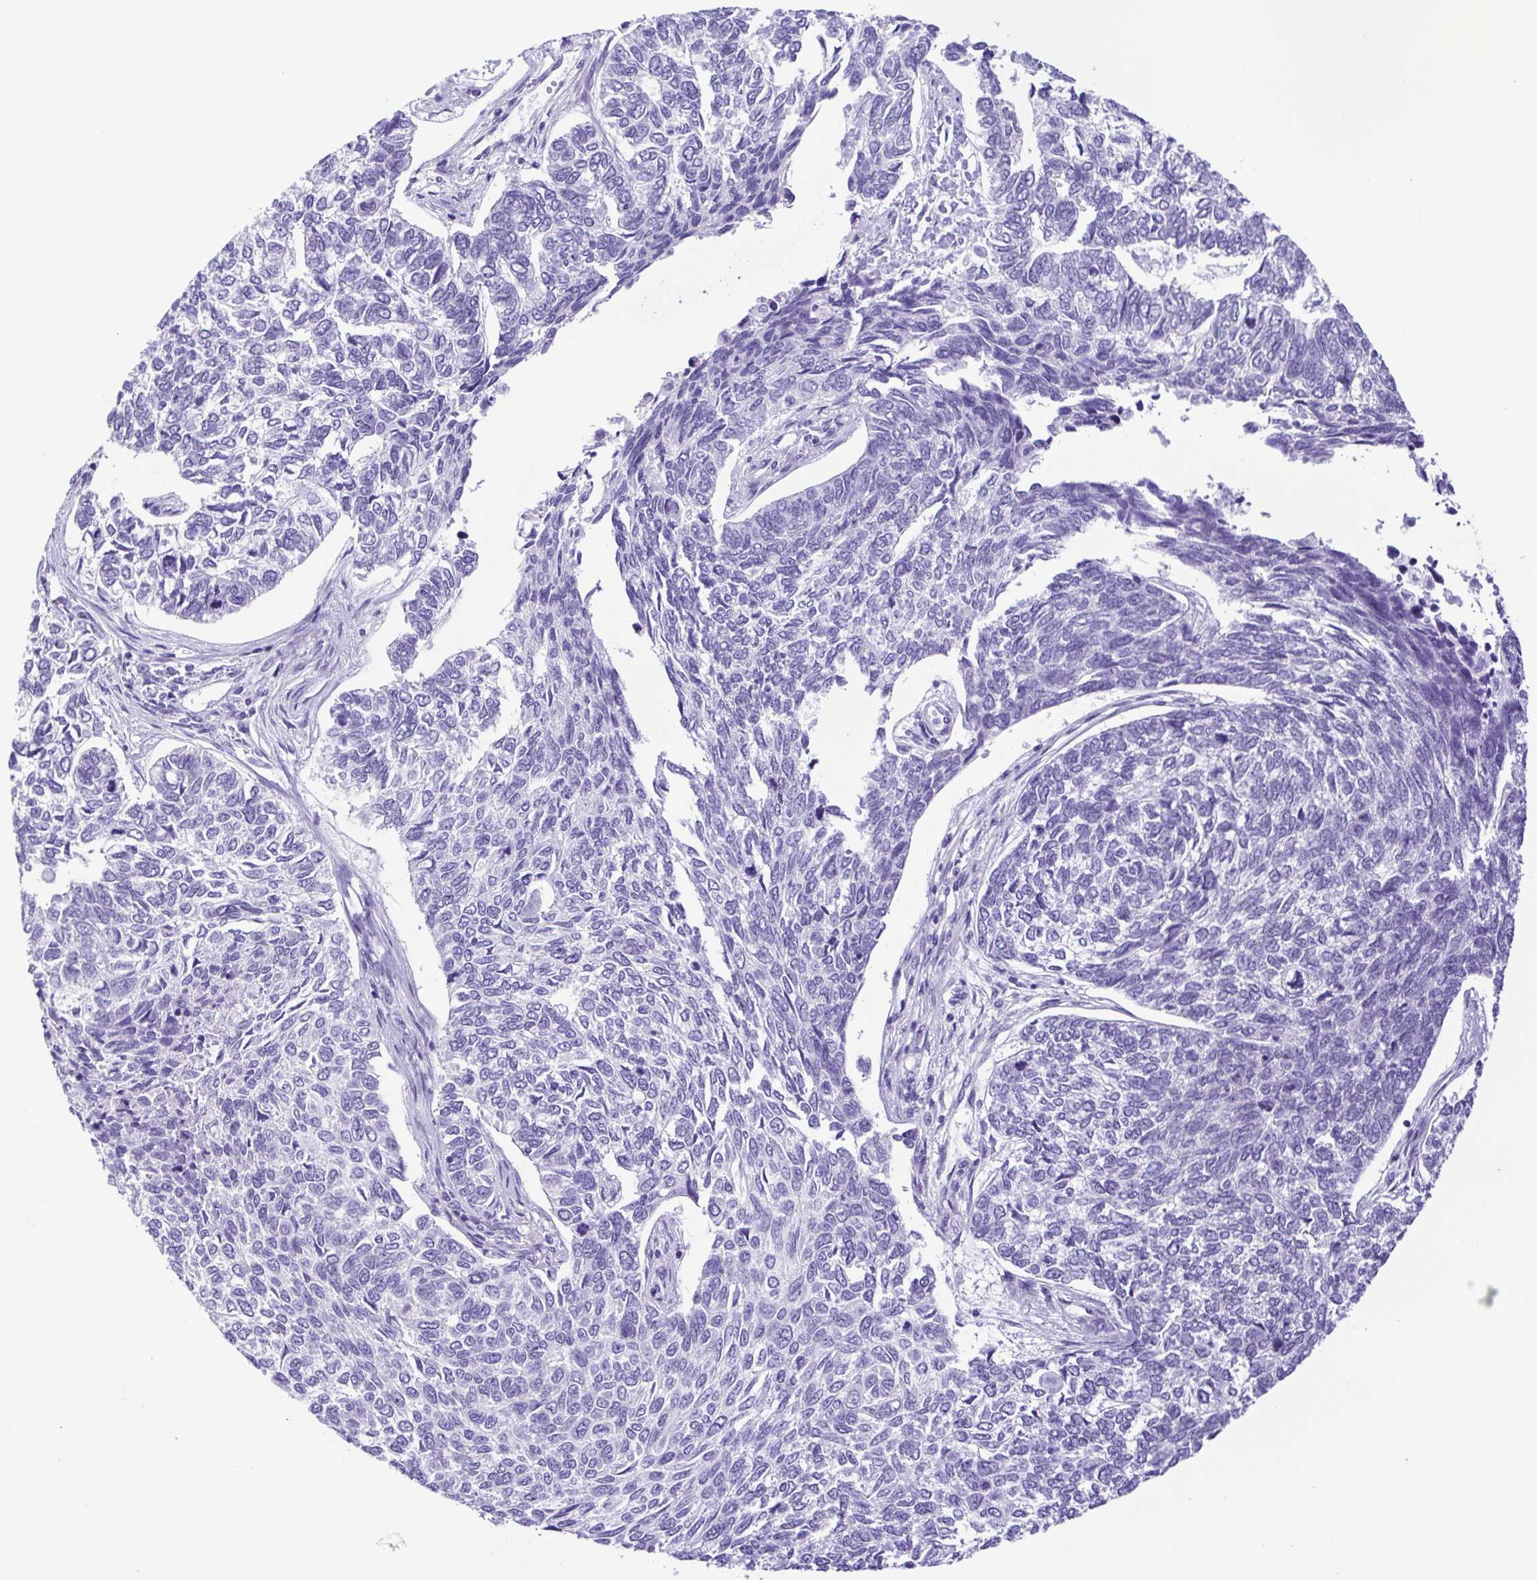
{"staining": {"intensity": "negative", "quantity": "none", "location": "none"}, "tissue": "skin cancer", "cell_type": "Tumor cells", "image_type": "cancer", "snomed": [{"axis": "morphology", "description": "Basal cell carcinoma"}, {"axis": "topography", "description": "Skin"}], "caption": "DAB immunohistochemical staining of skin cancer displays no significant positivity in tumor cells.", "gene": "PAK3", "patient": {"sex": "female", "age": 65}}